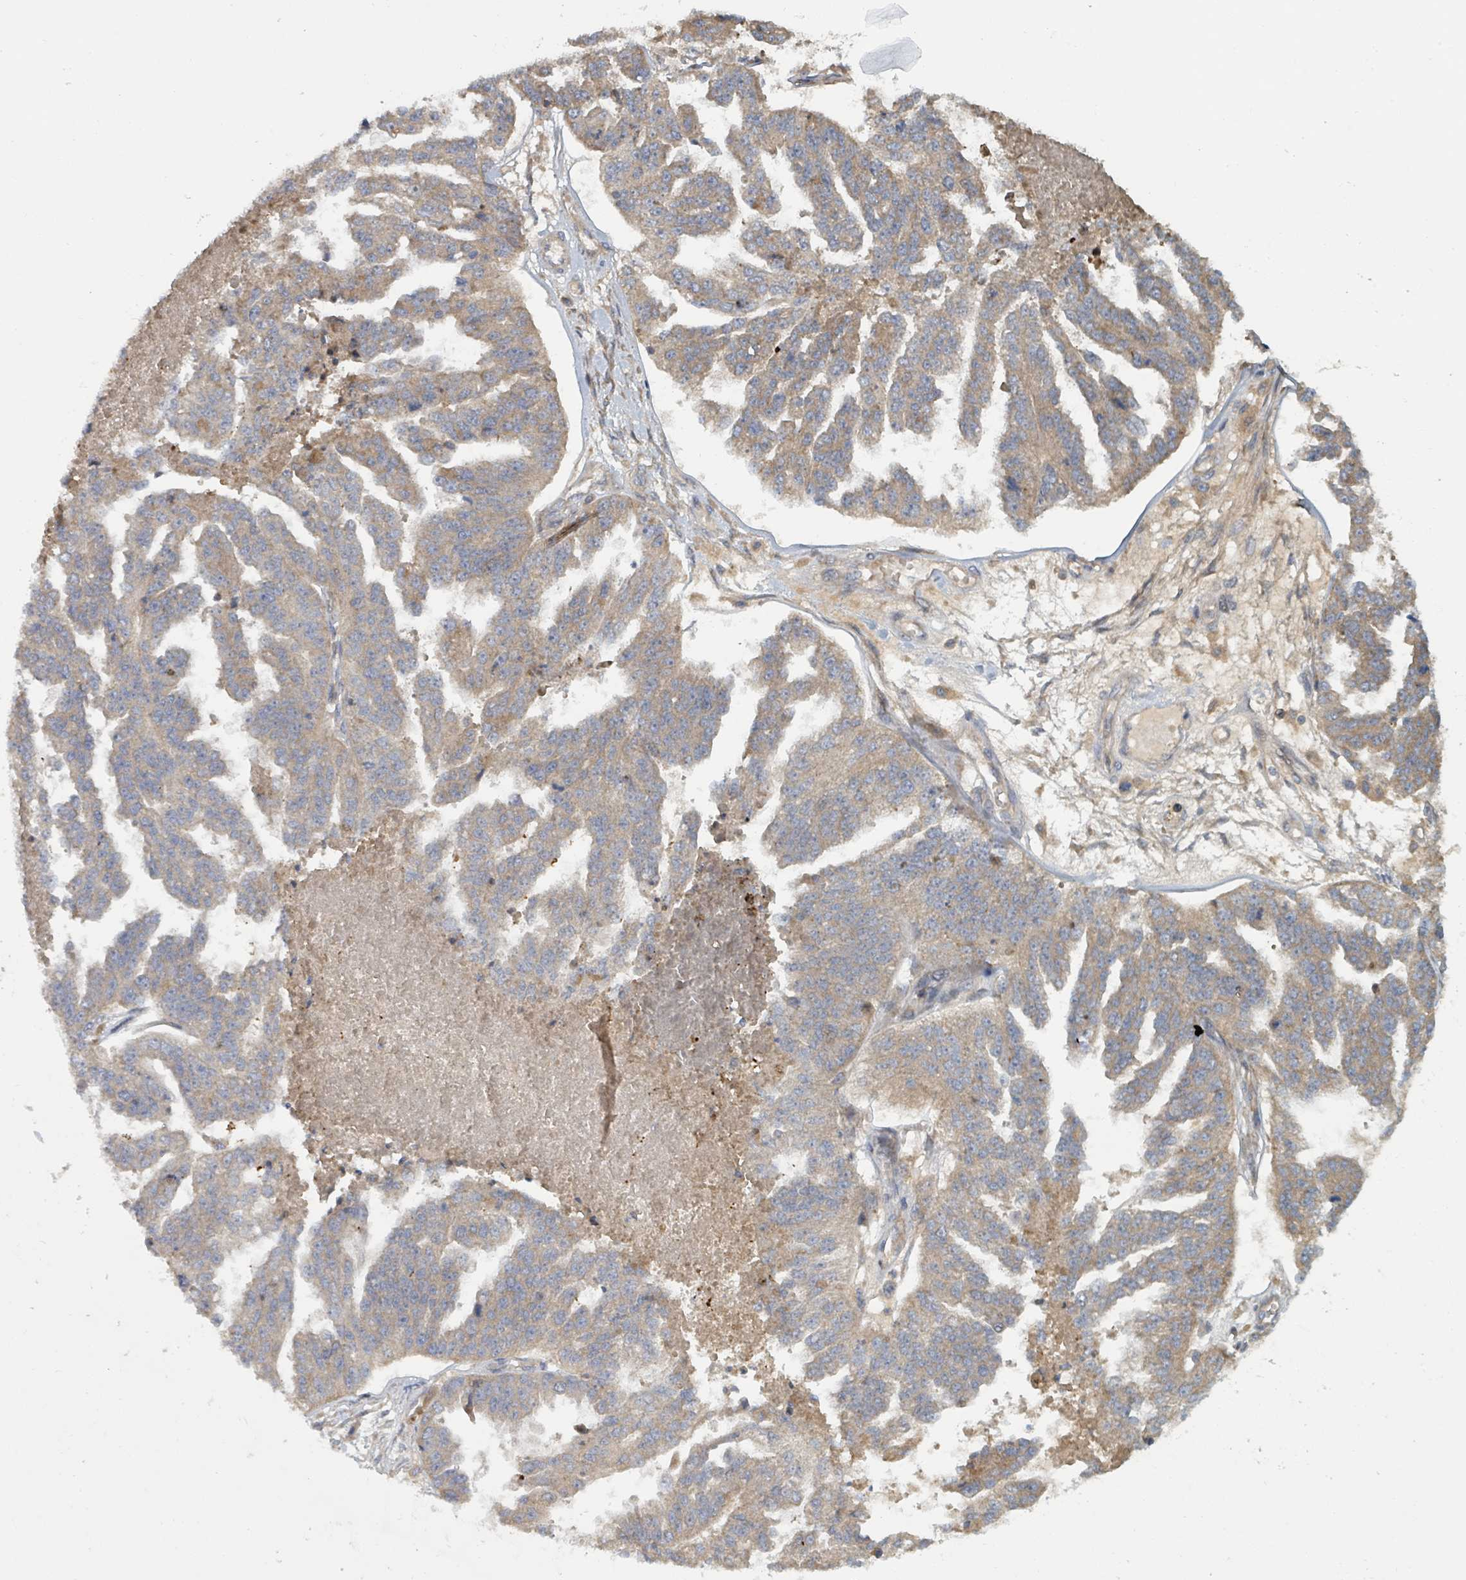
{"staining": {"intensity": "moderate", "quantity": "25%-75%", "location": "cytoplasmic/membranous"}, "tissue": "ovarian cancer", "cell_type": "Tumor cells", "image_type": "cancer", "snomed": [{"axis": "morphology", "description": "Cystadenocarcinoma, serous, NOS"}, {"axis": "topography", "description": "Ovary"}], "caption": "Immunohistochemical staining of human ovarian cancer displays medium levels of moderate cytoplasmic/membranous protein positivity in about 25%-75% of tumor cells.", "gene": "DPM1", "patient": {"sex": "female", "age": 58}}